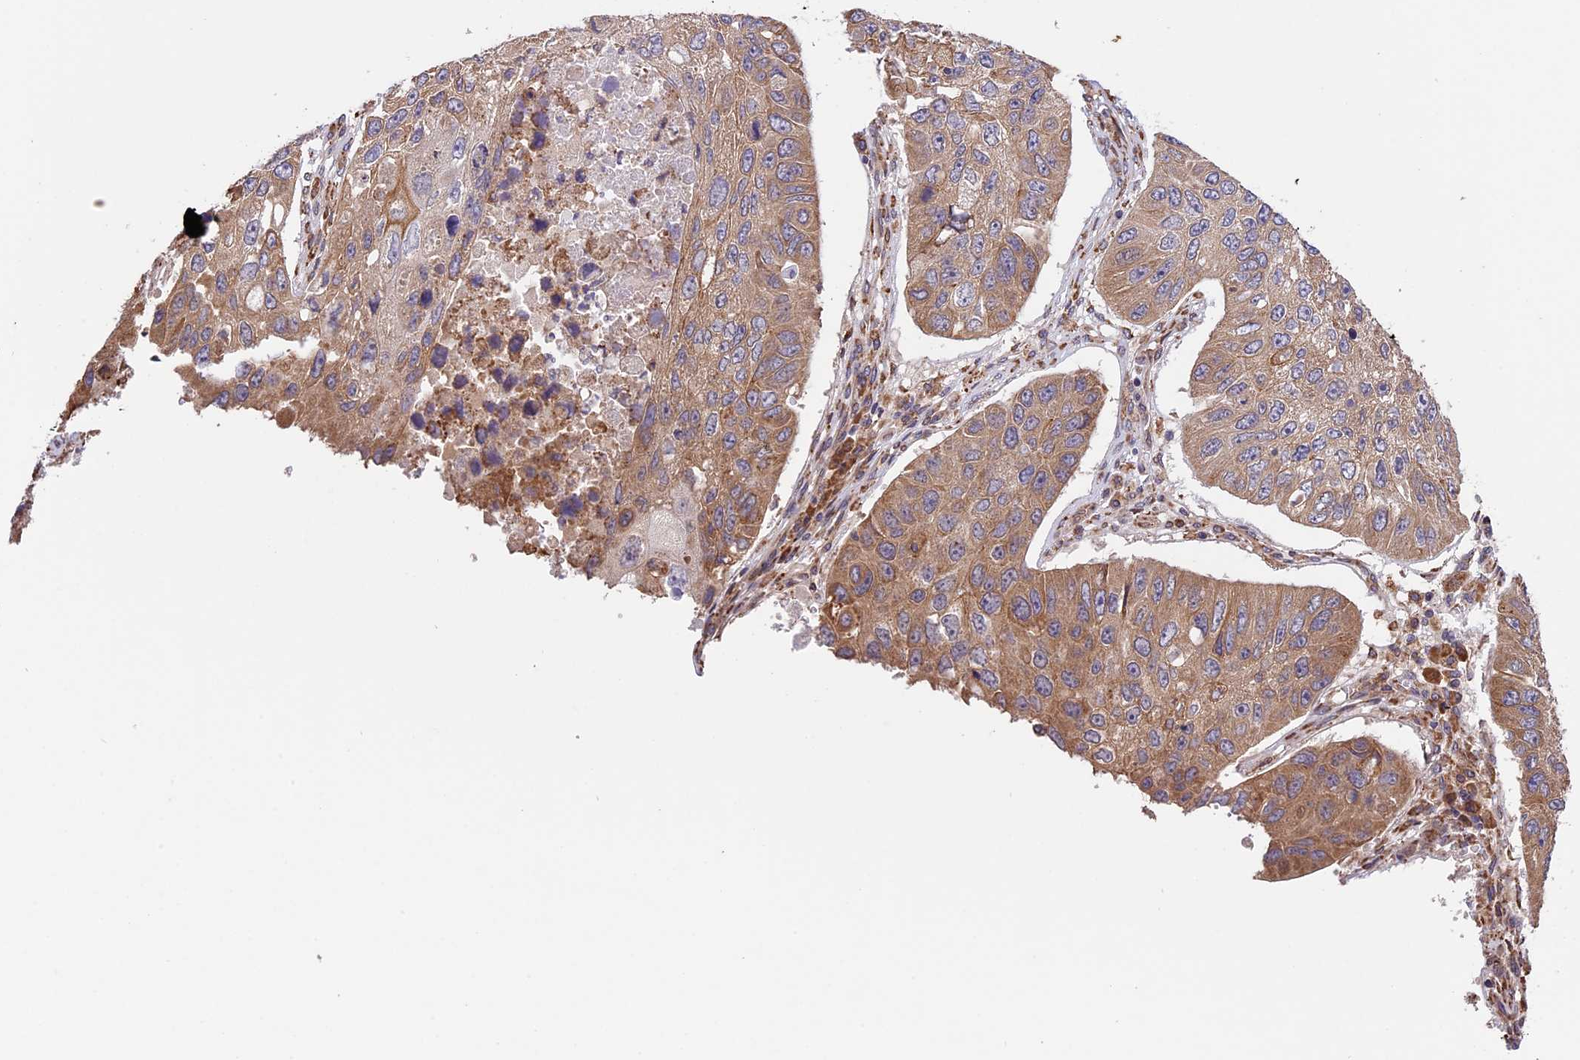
{"staining": {"intensity": "moderate", "quantity": ">75%", "location": "cytoplasmic/membranous"}, "tissue": "lung cancer", "cell_type": "Tumor cells", "image_type": "cancer", "snomed": [{"axis": "morphology", "description": "Squamous cell carcinoma, NOS"}, {"axis": "topography", "description": "Lung"}], "caption": "A medium amount of moderate cytoplasmic/membranous expression is present in approximately >75% of tumor cells in squamous cell carcinoma (lung) tissue.", "gene": "DMRTA2", "patient": {"sex": "male", "age": 61}}